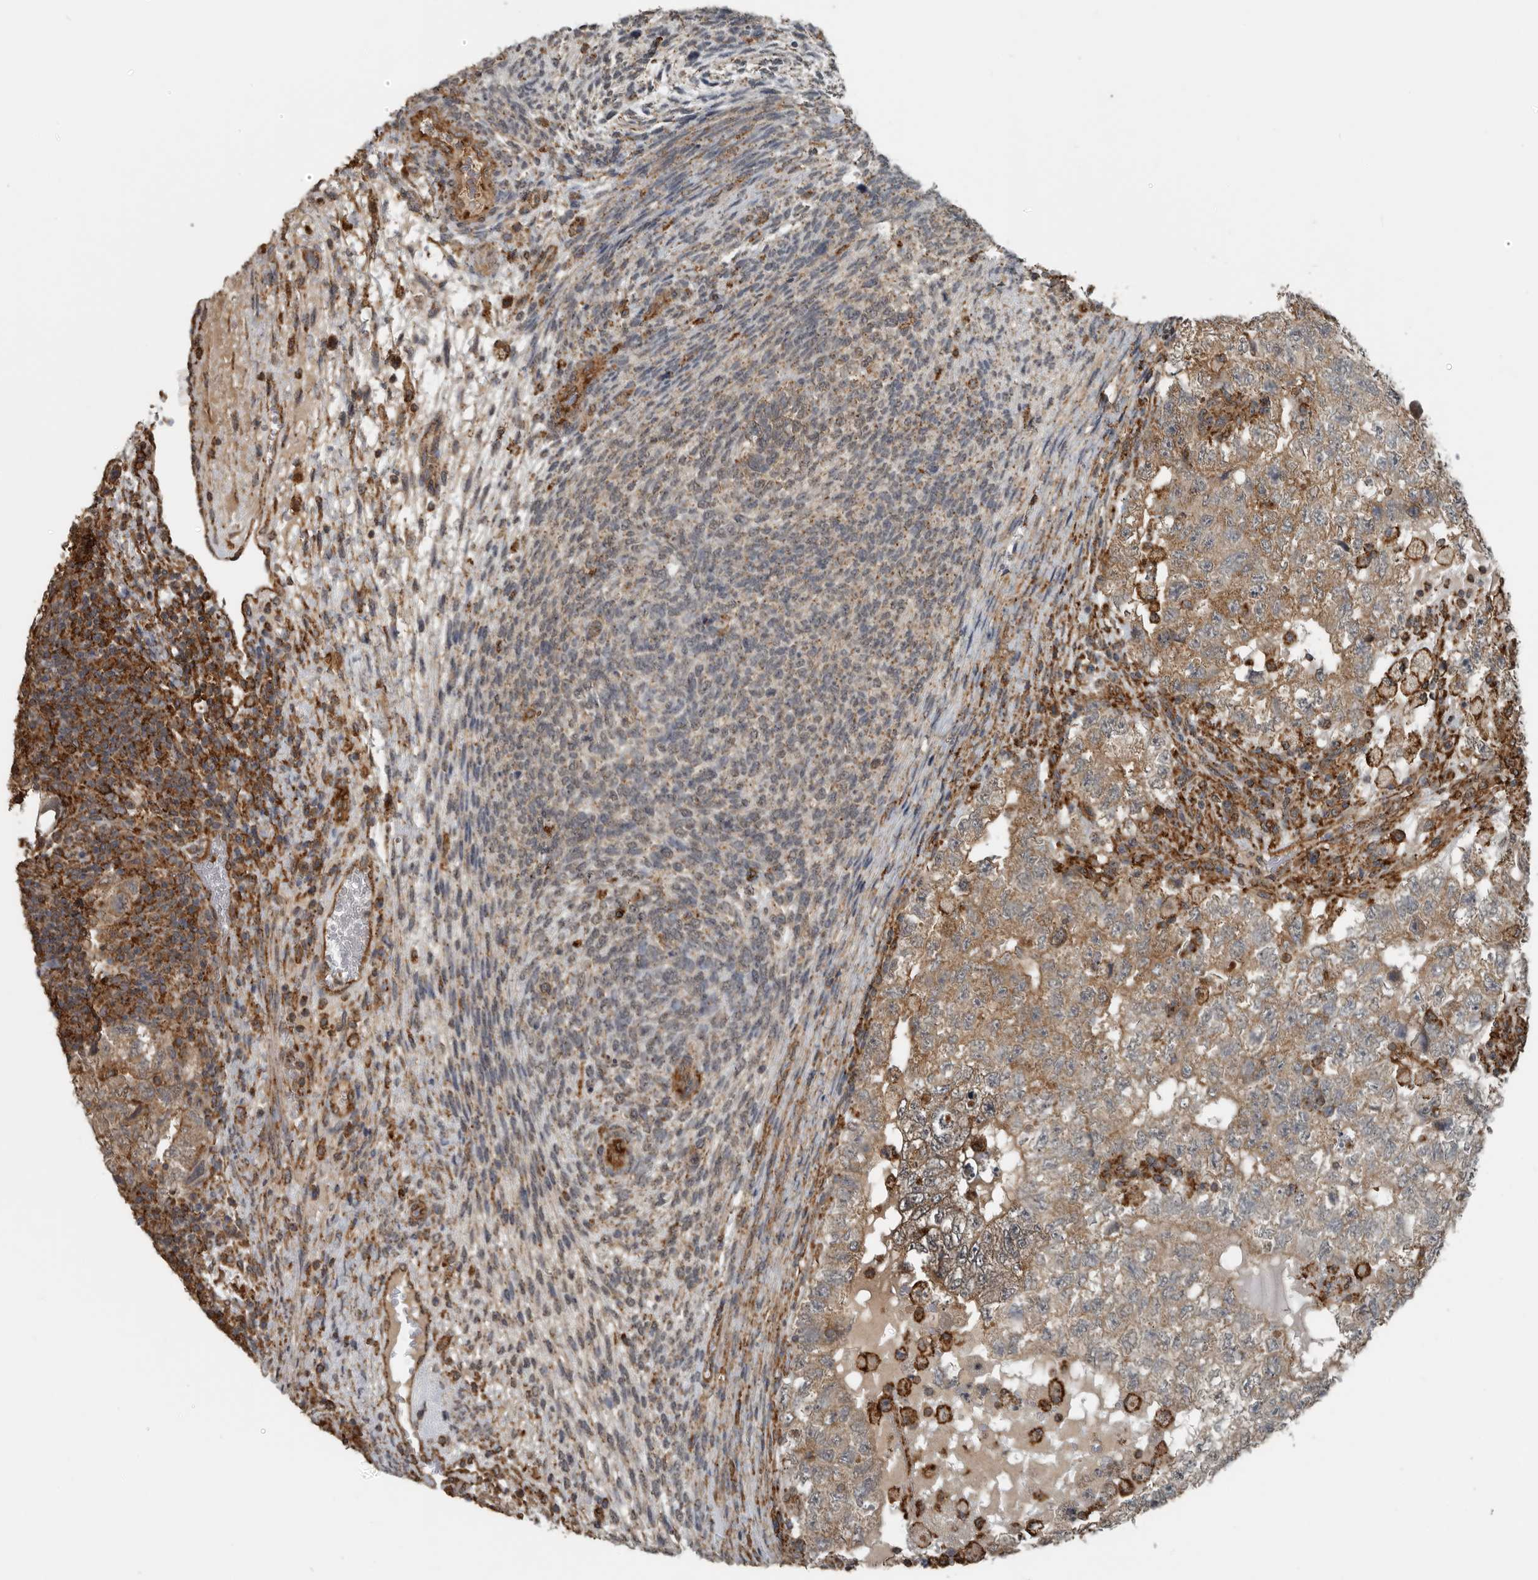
{"staining": {"intensity": "moderate", "quantity": ">75%", "location": "cytoplasmic/membranous"}, "tissue": "testis cancer", "cell_type": "Tumor cells", "image_type": "cancer", "snomed": [{"axis": "morphology", "description": "Carcinoma, Embryonal, NOS"}, {"axis": "topography", "description": "Testis"}], "caption": "Protein staining reveals moderate cytoplasmic/membranous expression in about >75% of tumor cells in testis embryonal carcinoma.", "gene": "AFAP1", "patient": {"sex": "male", "age": 36}}